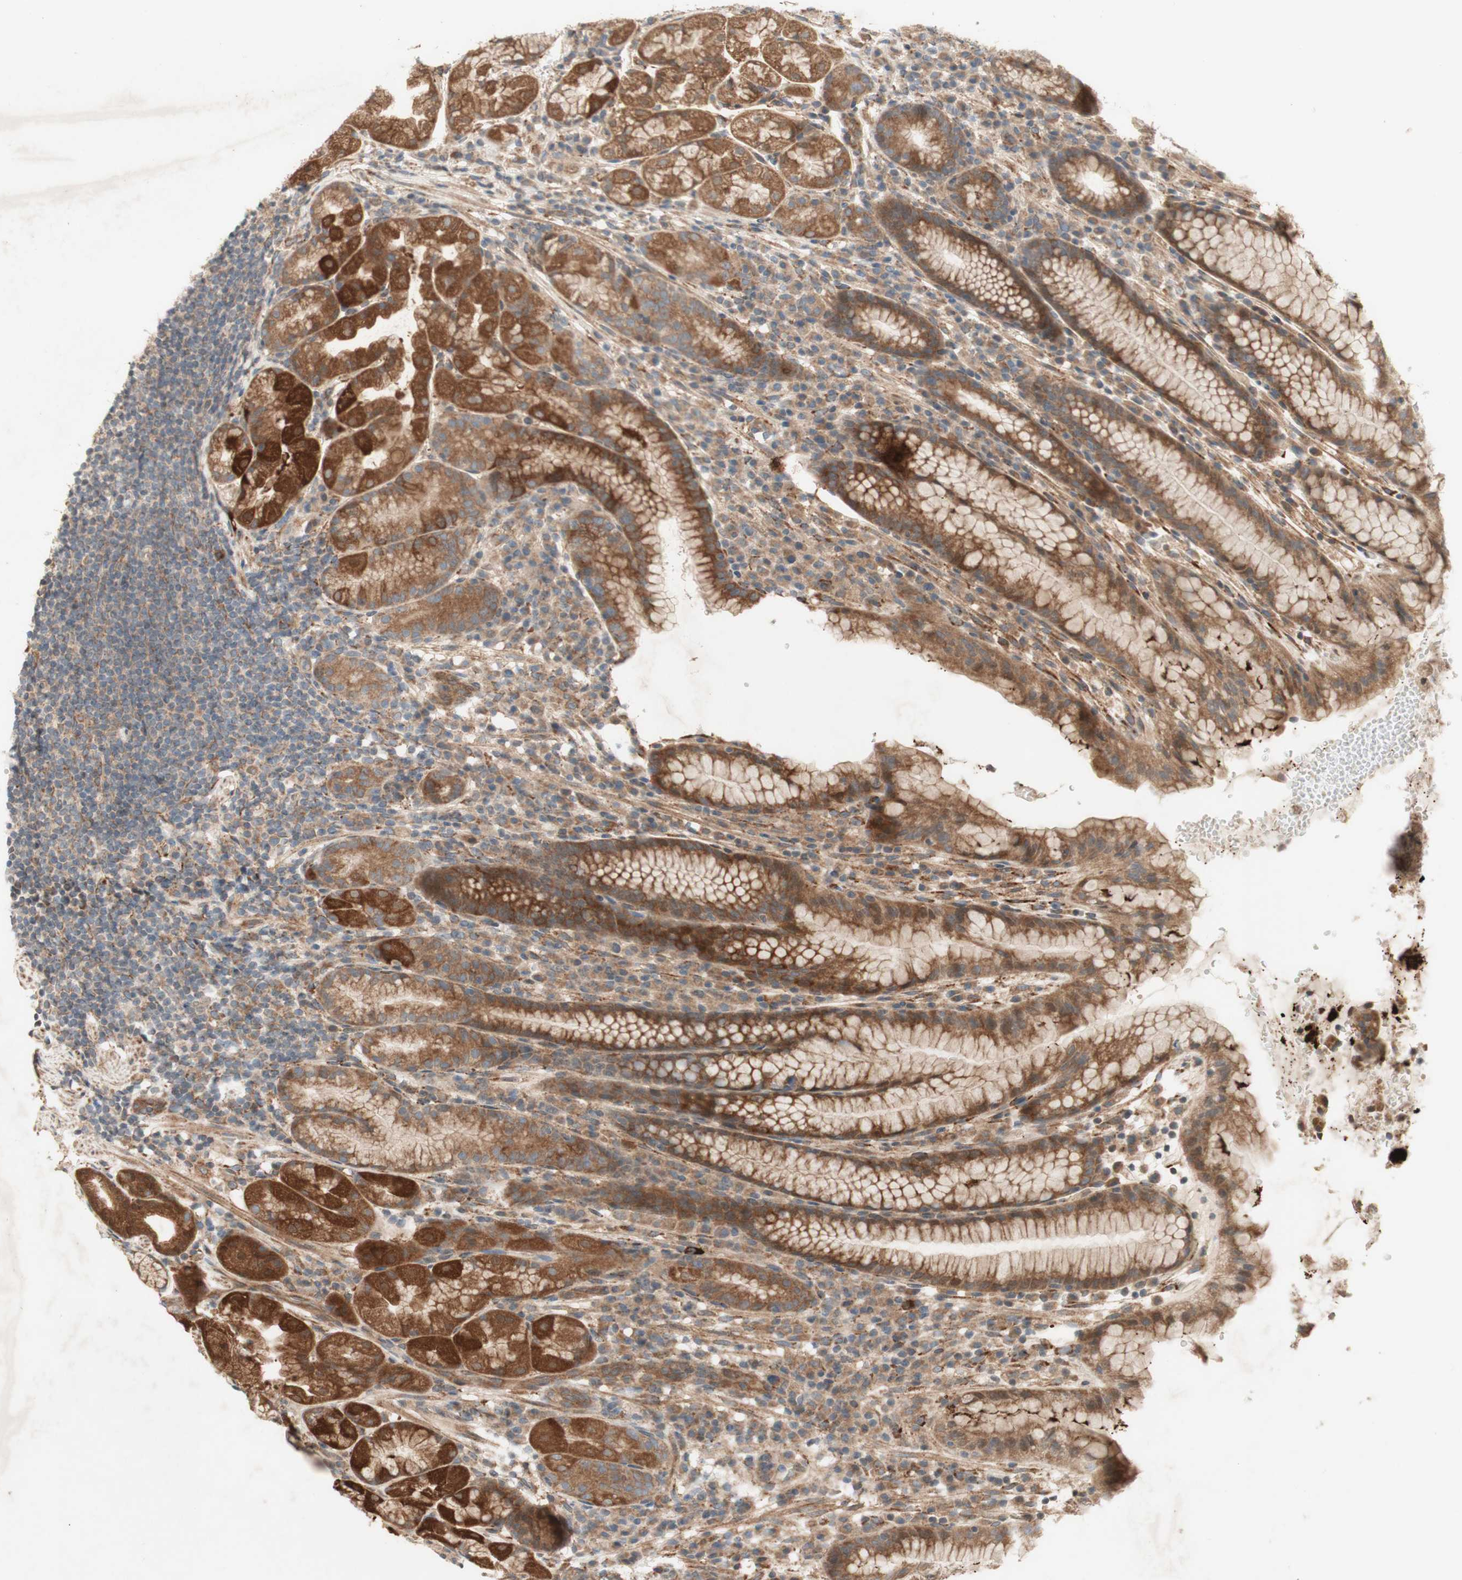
{"staining": {"intensity": "strong", "quantity": ">75%", "location": "cytoplasmic/membranous"}, "tissue": "stomach", "cell_type": "Glandular cells", "image_type": "normal", "snomed": [{"axis": "morphology", "description": "Normal tissue, NOS"}, {"axis": "topography", "description": "Stomach, lower"}], "caption": "A high-resolution photomicrograph shows immunohistochemistry (IHC) staining of normal stomach, which displays strong cytoplasmic/membranous positivity in approximately >75% of glandular cells.", "gene": "SOCS2", "patient": {"sex": "male", "age": 52}}